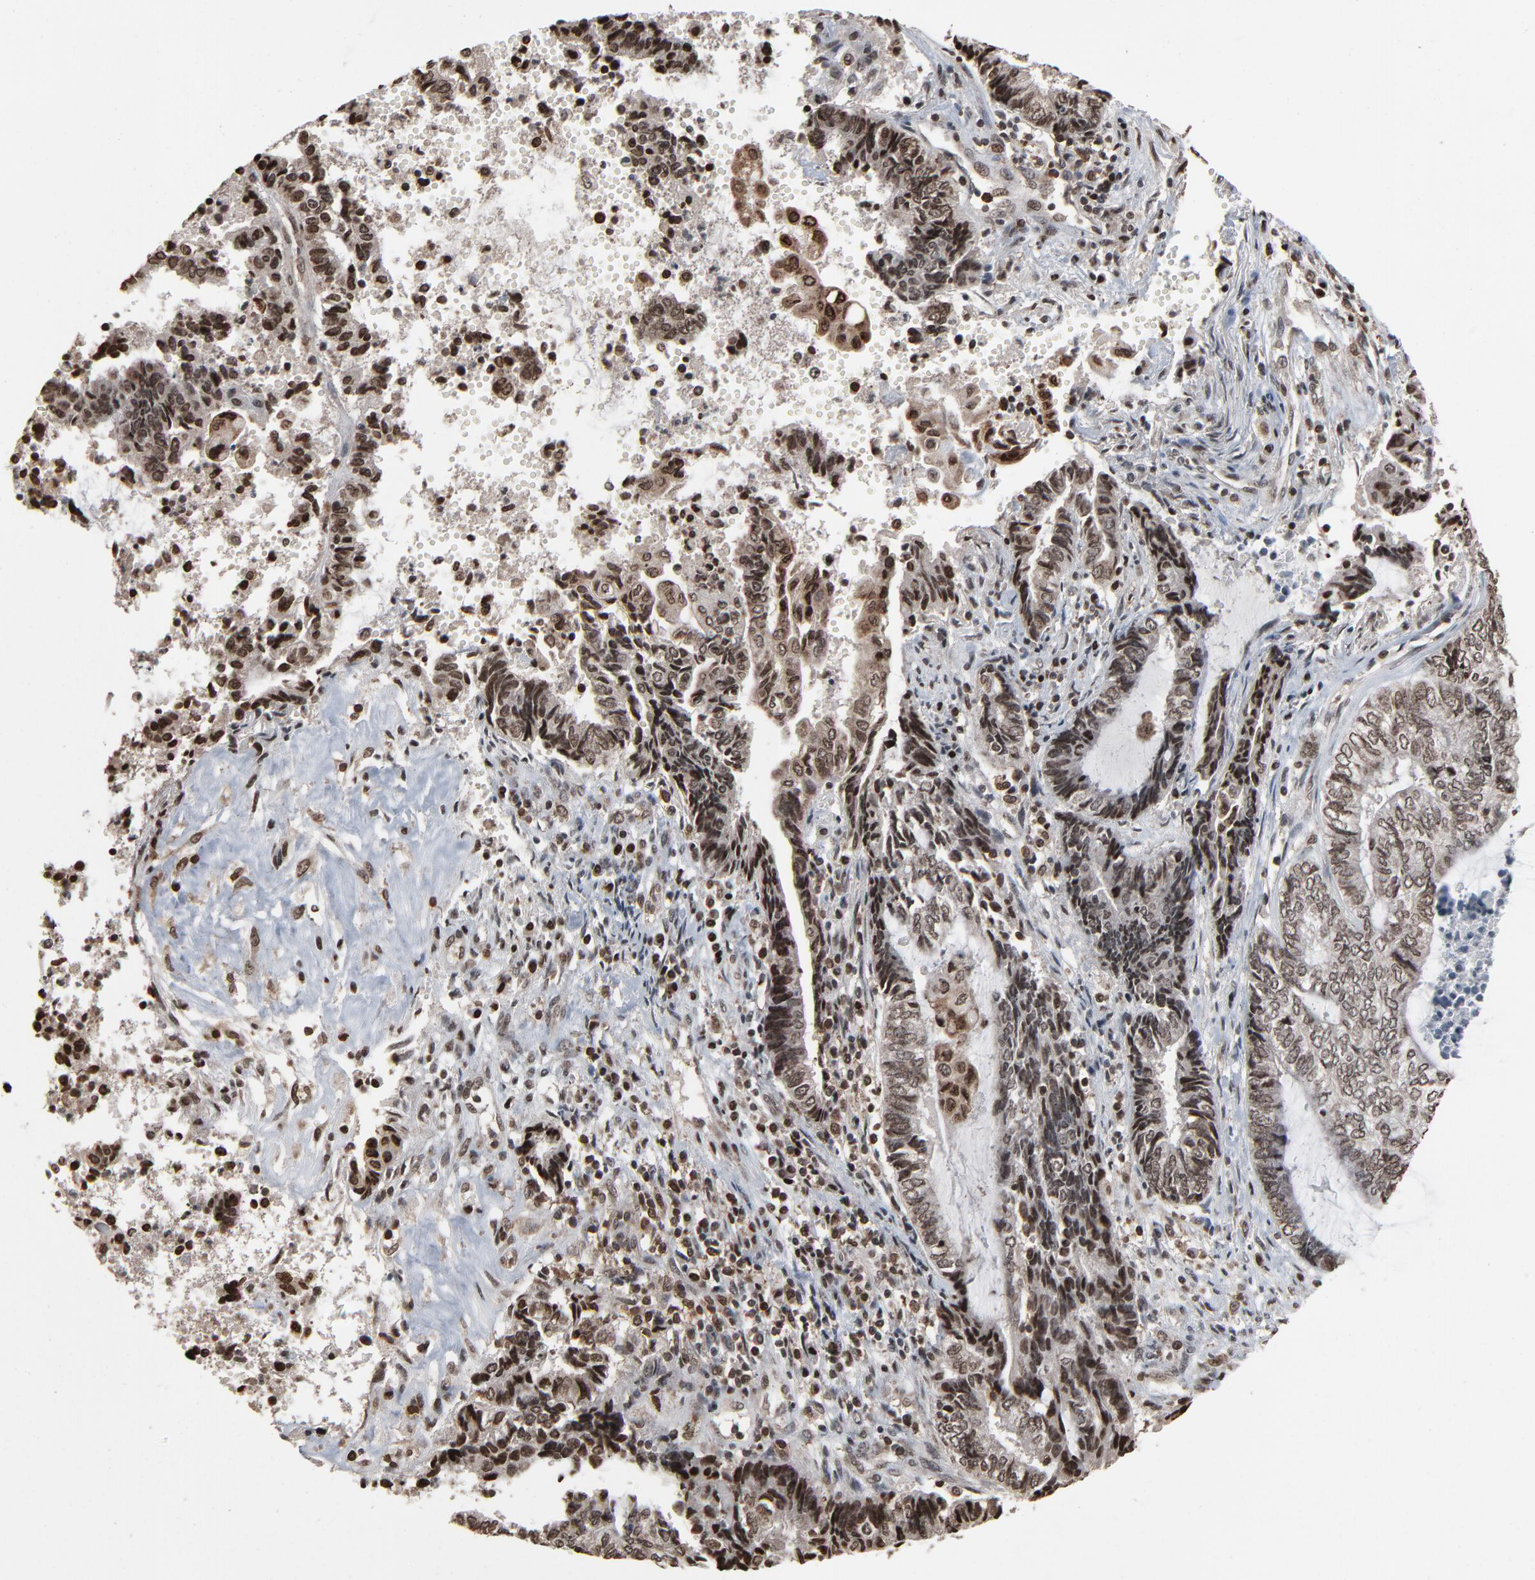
{"staining": {"intensity": "strong", "quantity": ">75%", "location": "nuclear"}, "tissue": "endometrial cancer", "cell_type": "Tumor cells", "image_type": "cancer", "snomed": [{"axis": "morphology", "description": "Adenocarcinoma, NOS"}, {"axis": "topography", "description": "Uterus"}, {"axis": "topography", "description": "Endometrium"}], "caption": "Protein expression analysis of endometrial cancer reveals strong nuclear staining in approximately >75% of tumor cells.", "gene": "RPS6KA3", "patient": {"sex": "female", "age": 70}}